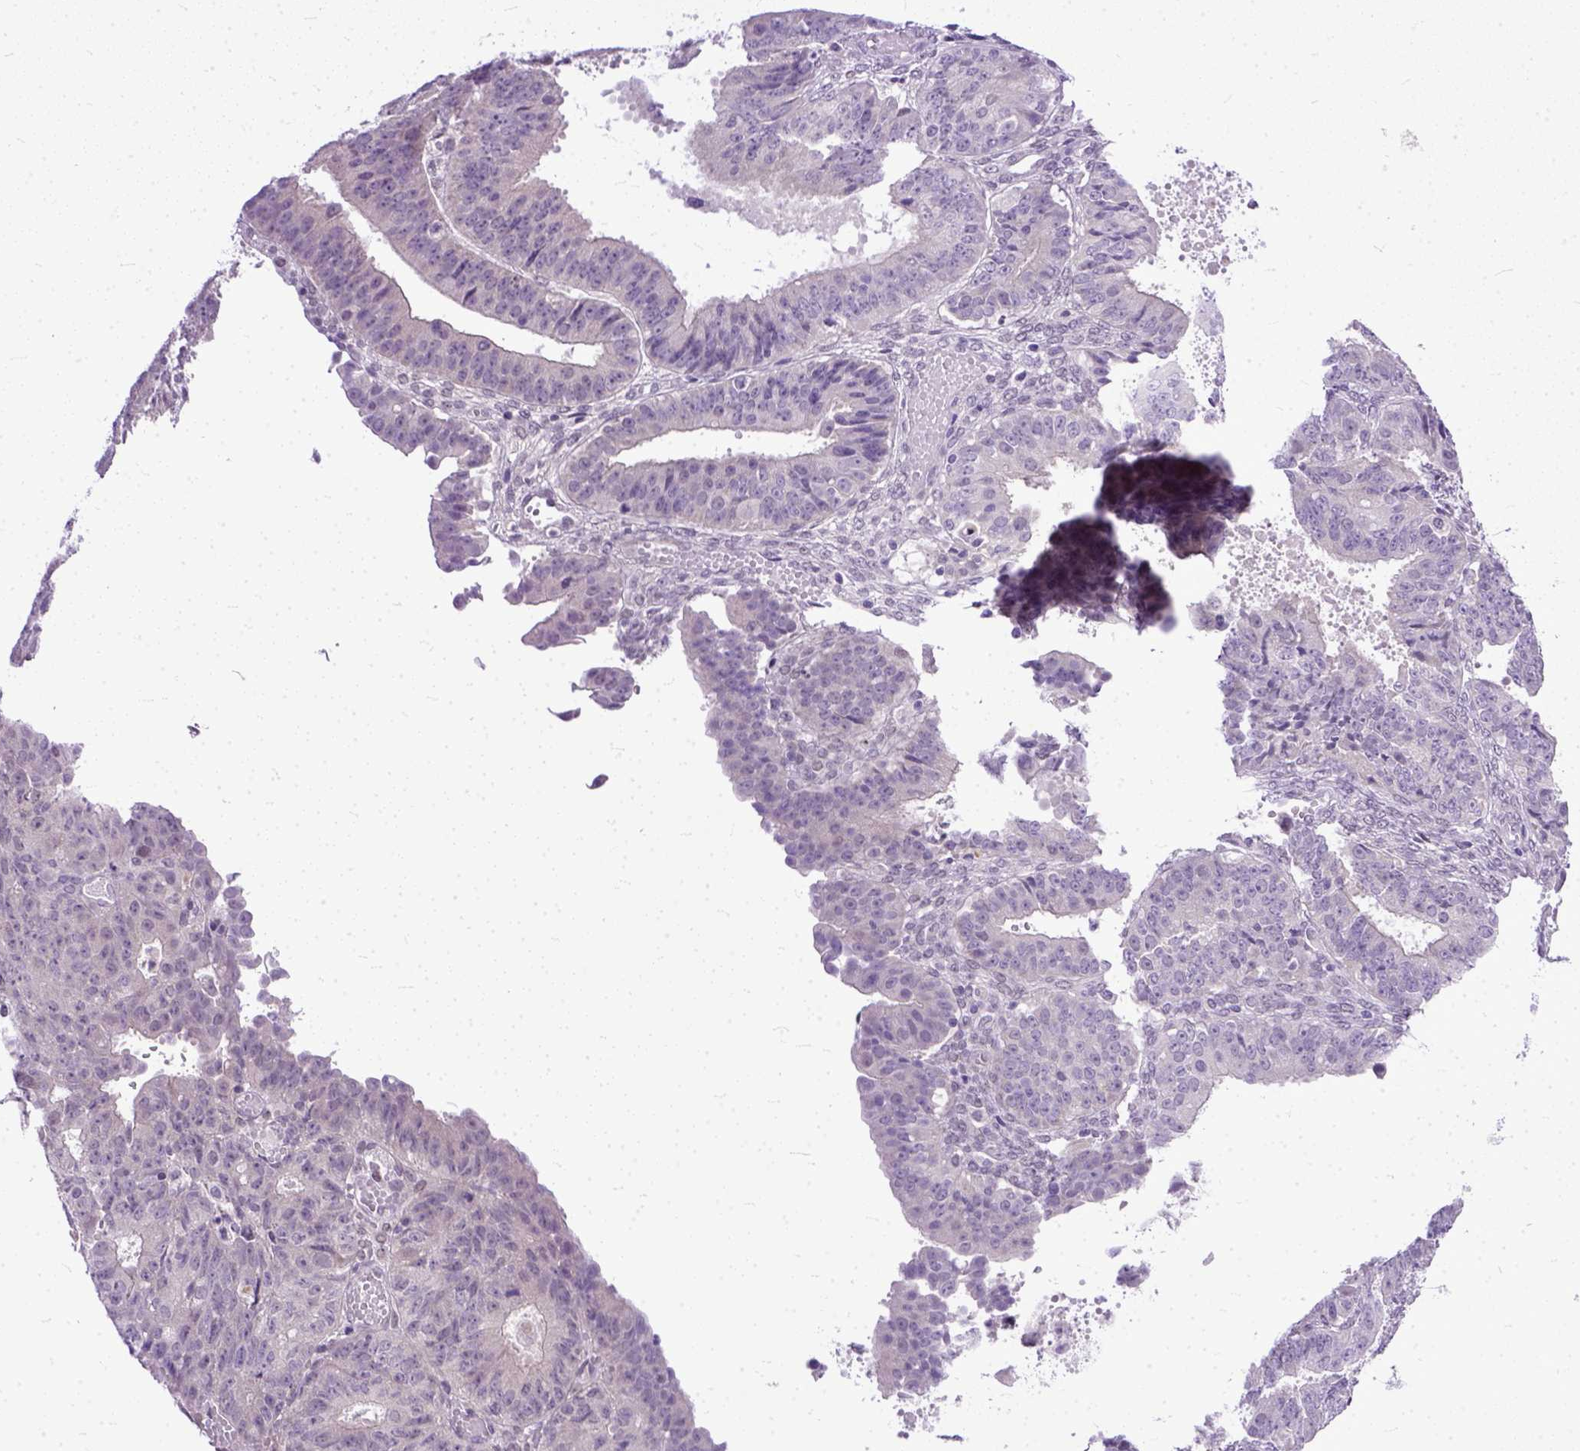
{"staining": {"intensity": "negative", "quantity": "none", "location": "none"}, "tissue": "ovarian cancer", "cell_type": "Tumor cells", "image_type": "cancer", "snomed": [{"axis": "morphology", "description": "Carcinoma, endometroid"}, {"axis": "topography", "description": "Ovary"}], "caption": "A micrograph of ovarian cancer stained for a protein demonstrates no brown staining in tumor cells. (DAB (3,3'-diaminobenzidine) IHC with hematoxylin counter stain).", "gene": "TCEAL7", "patient": {"sex": "female", "age": 42}}